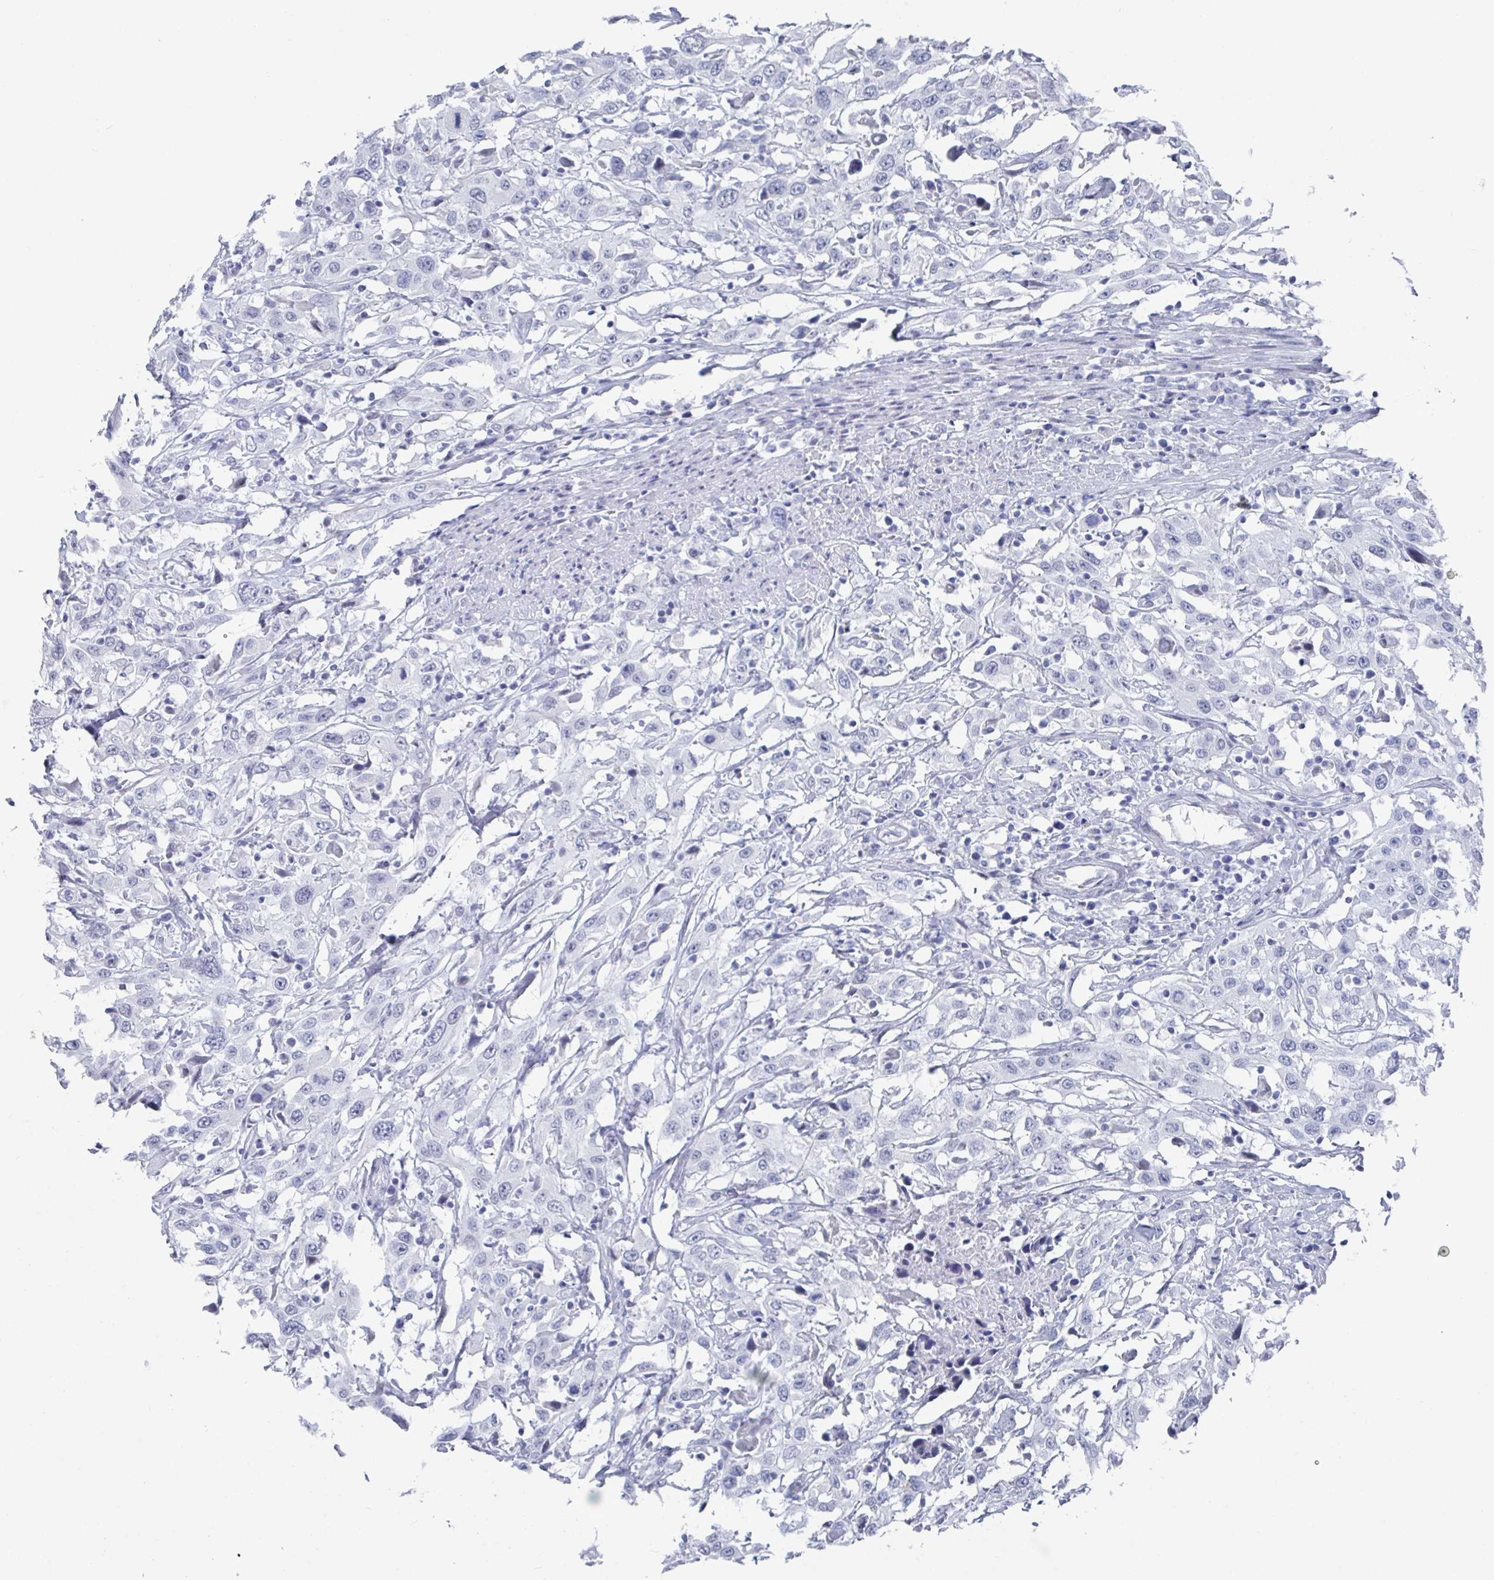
{"staining": {"intensity": "negative", "quantity": "none", "location": "none"}, "tissue": "urothelial cancer", "cell_type": "Tumor cells", "image_type": "cancer", "snomed": [{"axis": "morphology", "description": "Urothelial carcinoma, High grade"}, {"axis": "topography", "description": "Urinary bladder"}], "caption": "Tumor cells are negative for protein expression in human high-grade urothelial carcinoma. (DAB (3,3'-diaminobenzidine) immunohistochemistry (IHC), high magnification).", "gene": "CAMKV", "patient": {"sex": "male", "age": 61}}